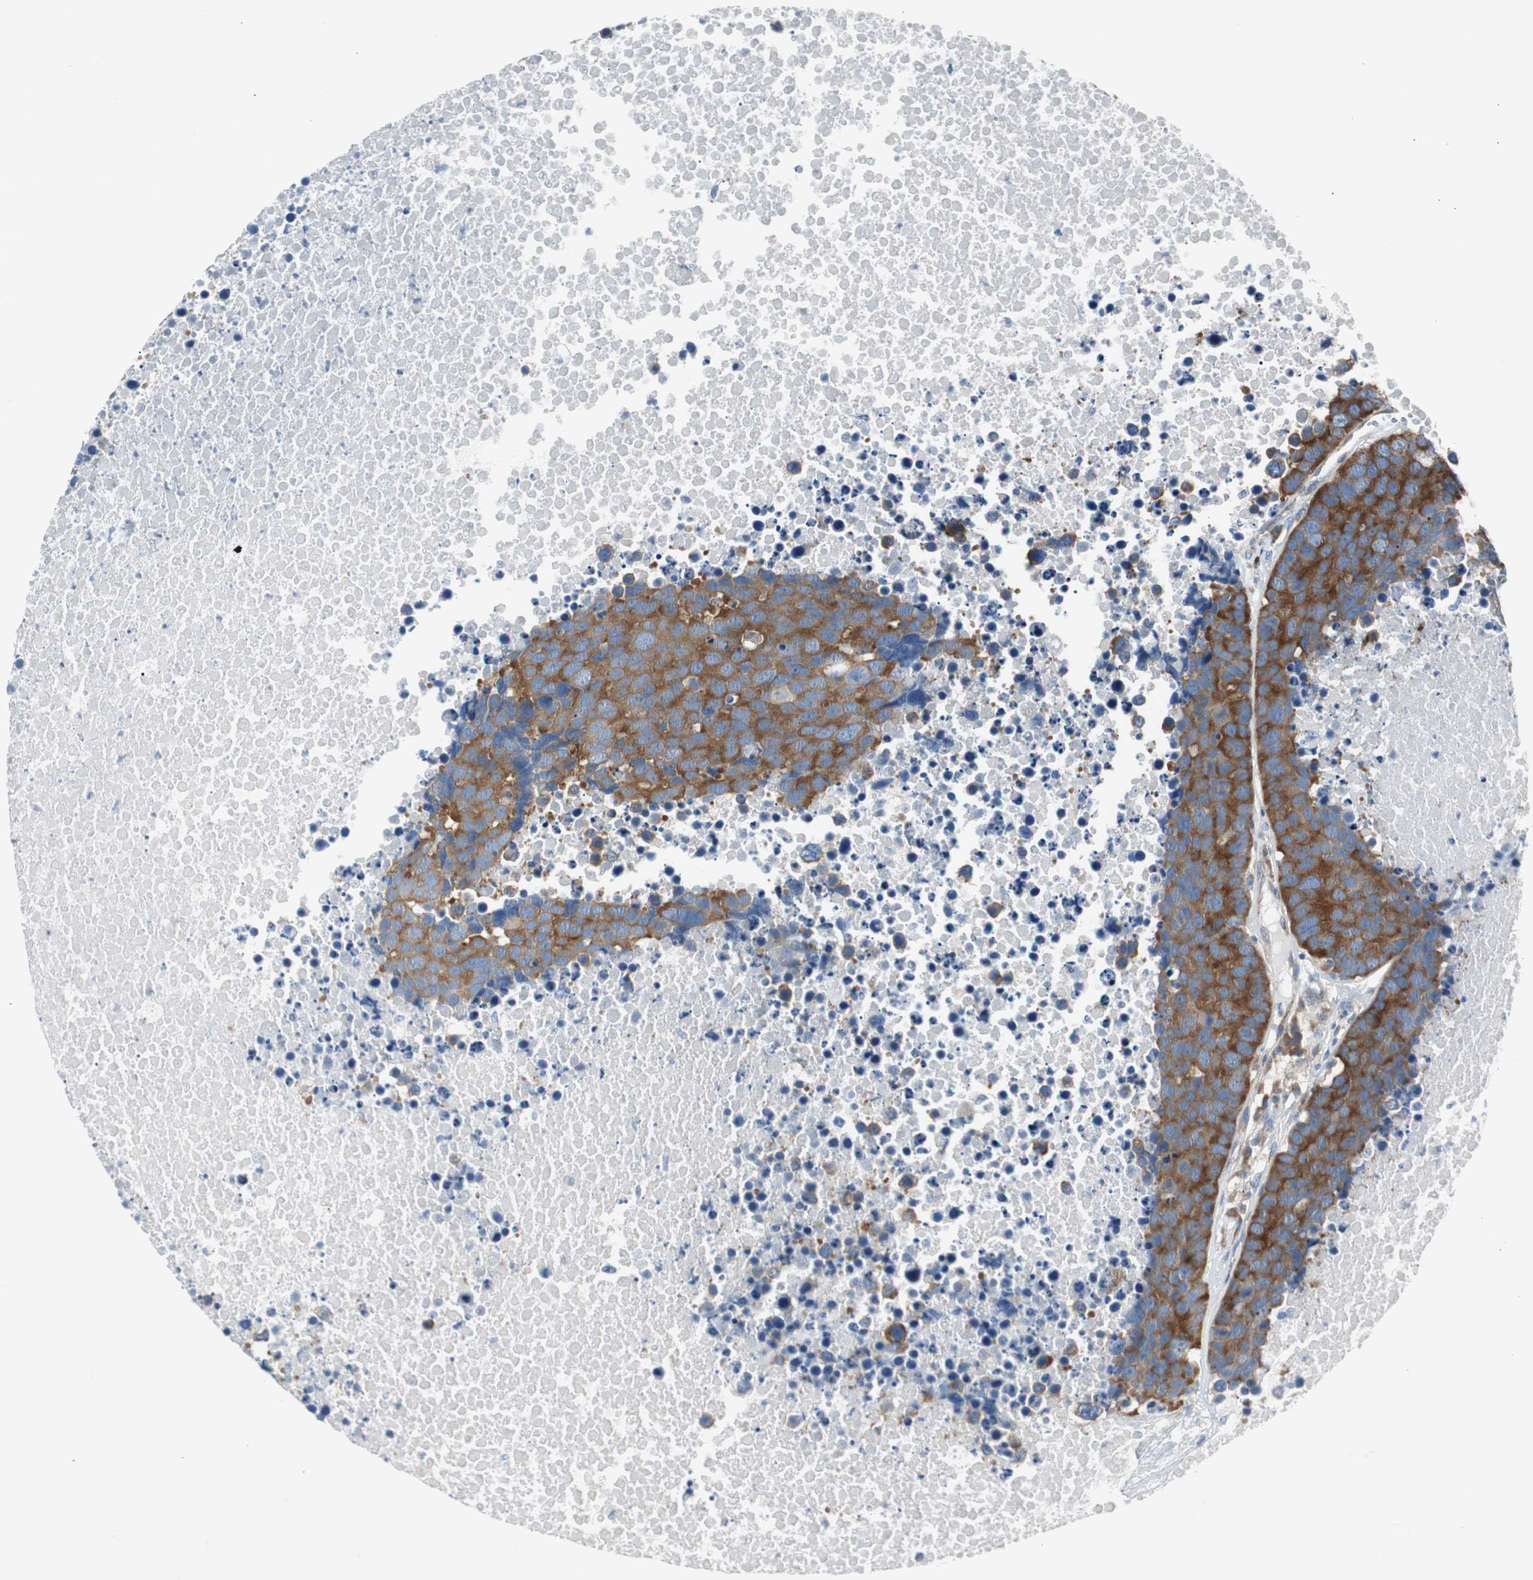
{"staining": {"intensity": "strong", "quantity": ">75%", "location": "cytoplasmic/membranous"}, "tissue": "carcinoid", "cell_type": "Tumor cells", "image_type": "cancer", "snomed": [{"axis": "morphology", "description": "Carcinoid, malignant, NOS"}, {"axis": "topography", "description": "Lung"}], "caption": "This is an image of IHC staining of carcinoid, which shows strong expression in the cytoplasmic/membranous of tumor cells.", "gene": "RPS12", "patient": {"sex": "male", "age": 60}}